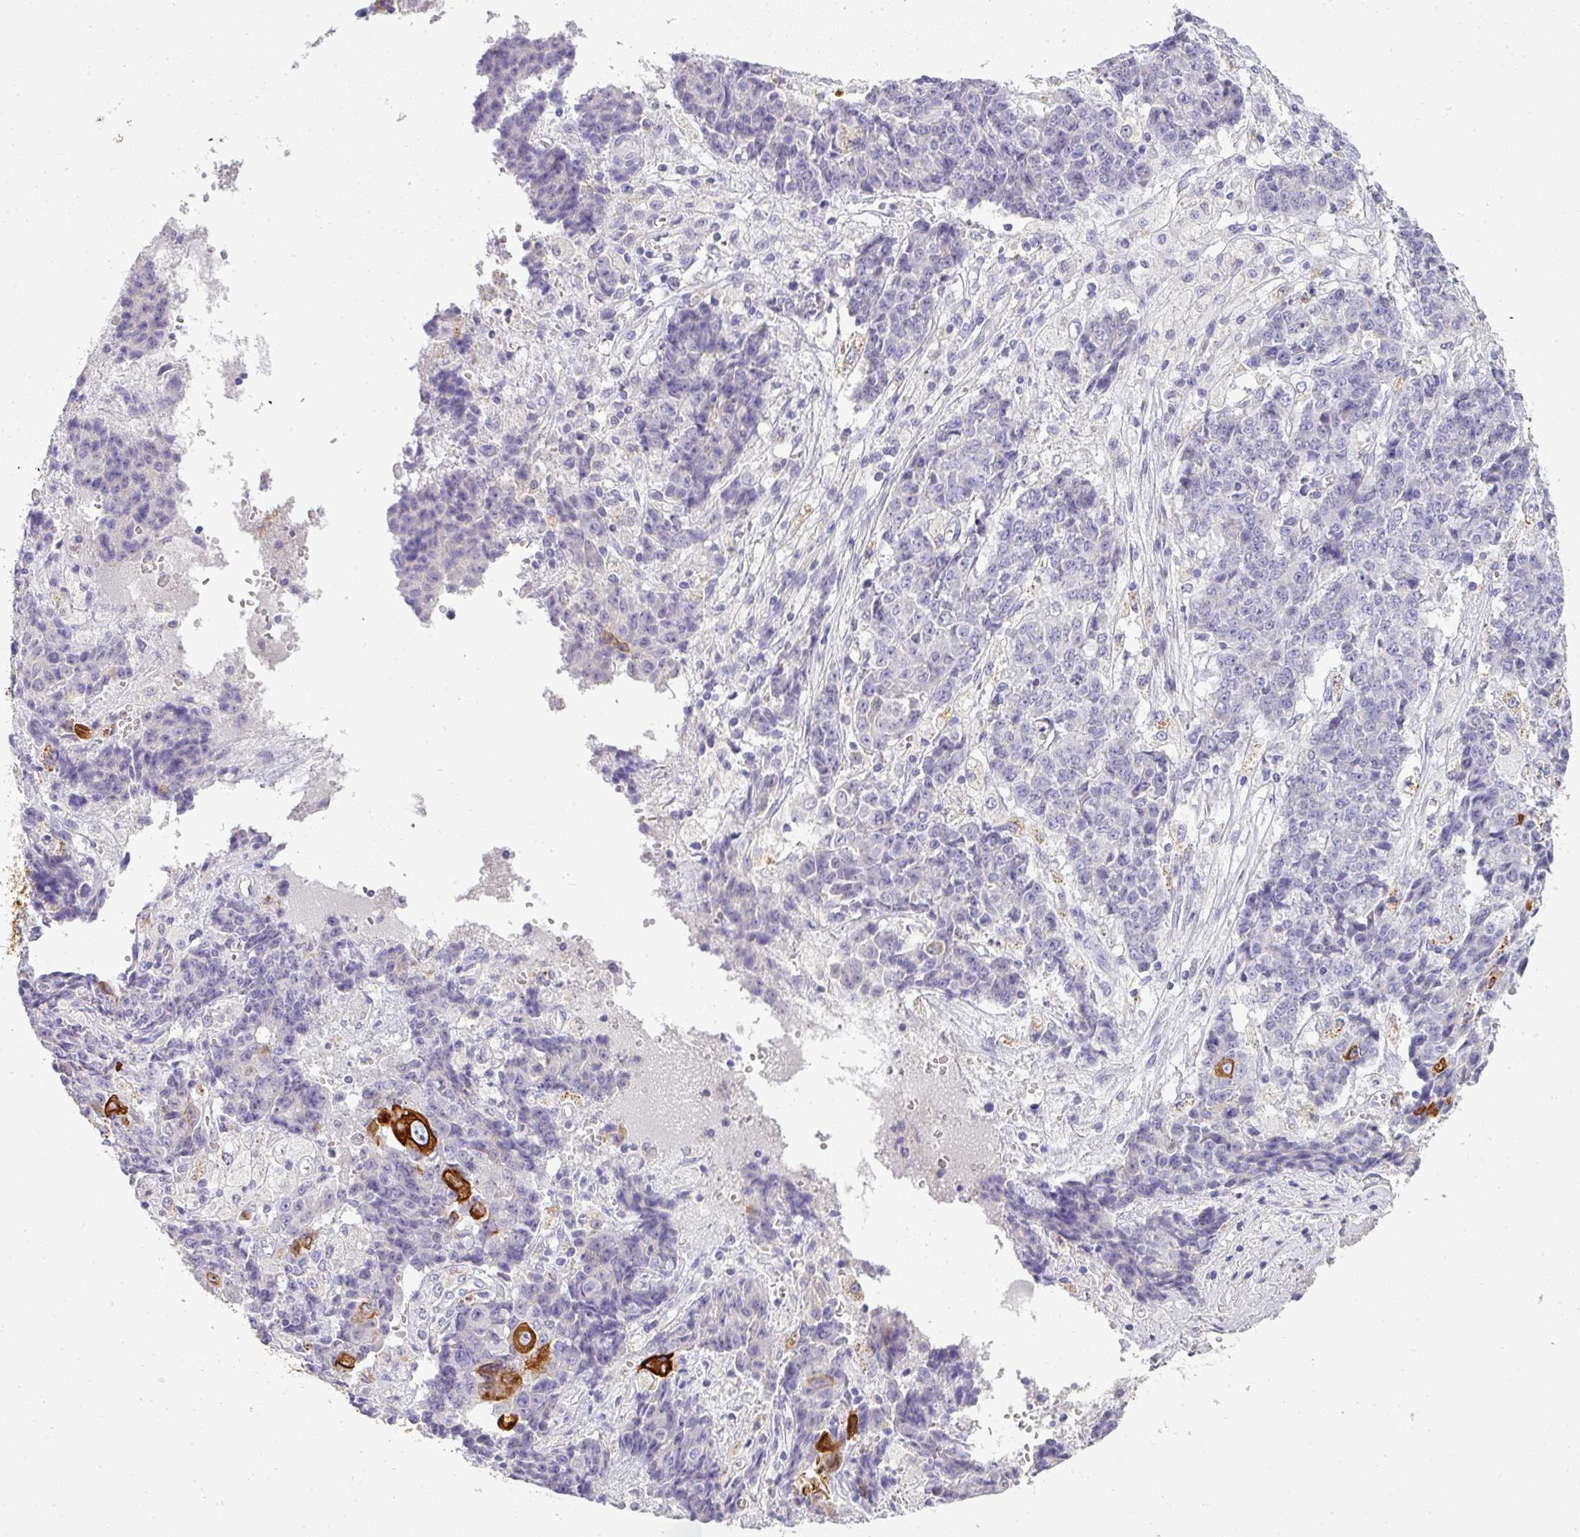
{"staining": {"intensity": "strong", "quantity": "<25%", "location": "cytoplasmic/membranous"}, "tissue": "ovarian cancer", "cell_type": "Tumor cells", "image_type": "cancer", "snomed": [{"axis": "morphology", "description": "Carcinoma, endometroid"}, {"axis": "topography", "description": "Ovary"}], "caption": "A high-resolution histopathology image shows IHC staining of ovarian cancer (endometroid carcinoma), which displays strong cytoplasmic/membranous expression in about <25% of tumor cells.", "gene": "ASXL3", "patient": {"sex": "female", "age": 42}}